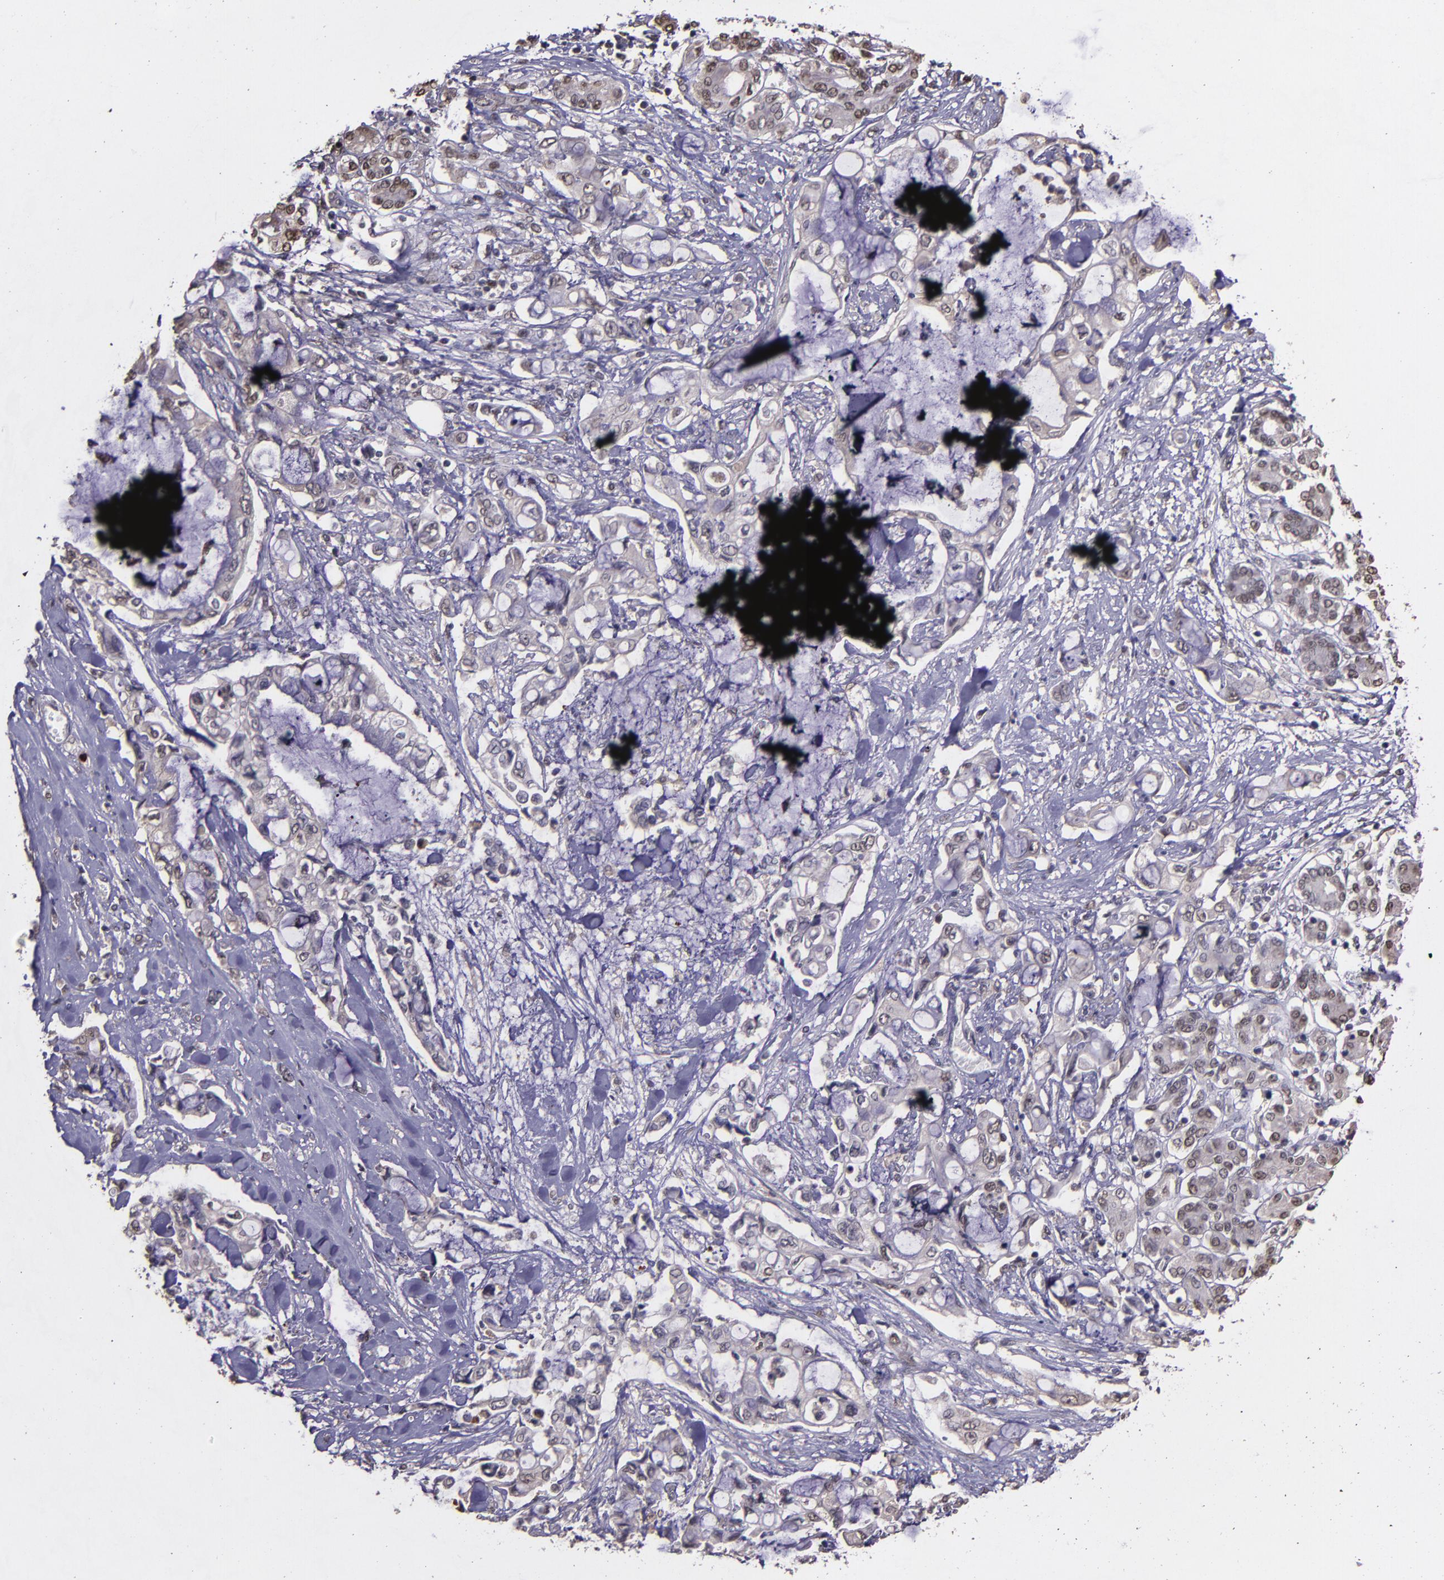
{"staining": {"intensity": "weak", "quantity": "25%-75%", "location": "cytoplasmic/membranous,nuclear"}, "tissue": "pancreatic cancer", "cell_type": "Tumor cells", "image_type": "cancer", "snomed": [{"axis": "morphology", "description": "Adenocarcinoma, NOS"}, {"axis": "topography", "description": "Pancreas"}], "caption": "DAB immunohistochemical staining of human pancreatic adenocarcinoma reveals weak cytoplasmic/membranous and nuclear protein positivity in about 25%-75% of tumor cells. The protein is shown in brown color, while the nuclei are stained blue.", "gene": "SERPINF2", "patient": {"sex": "female", "age": 70}}